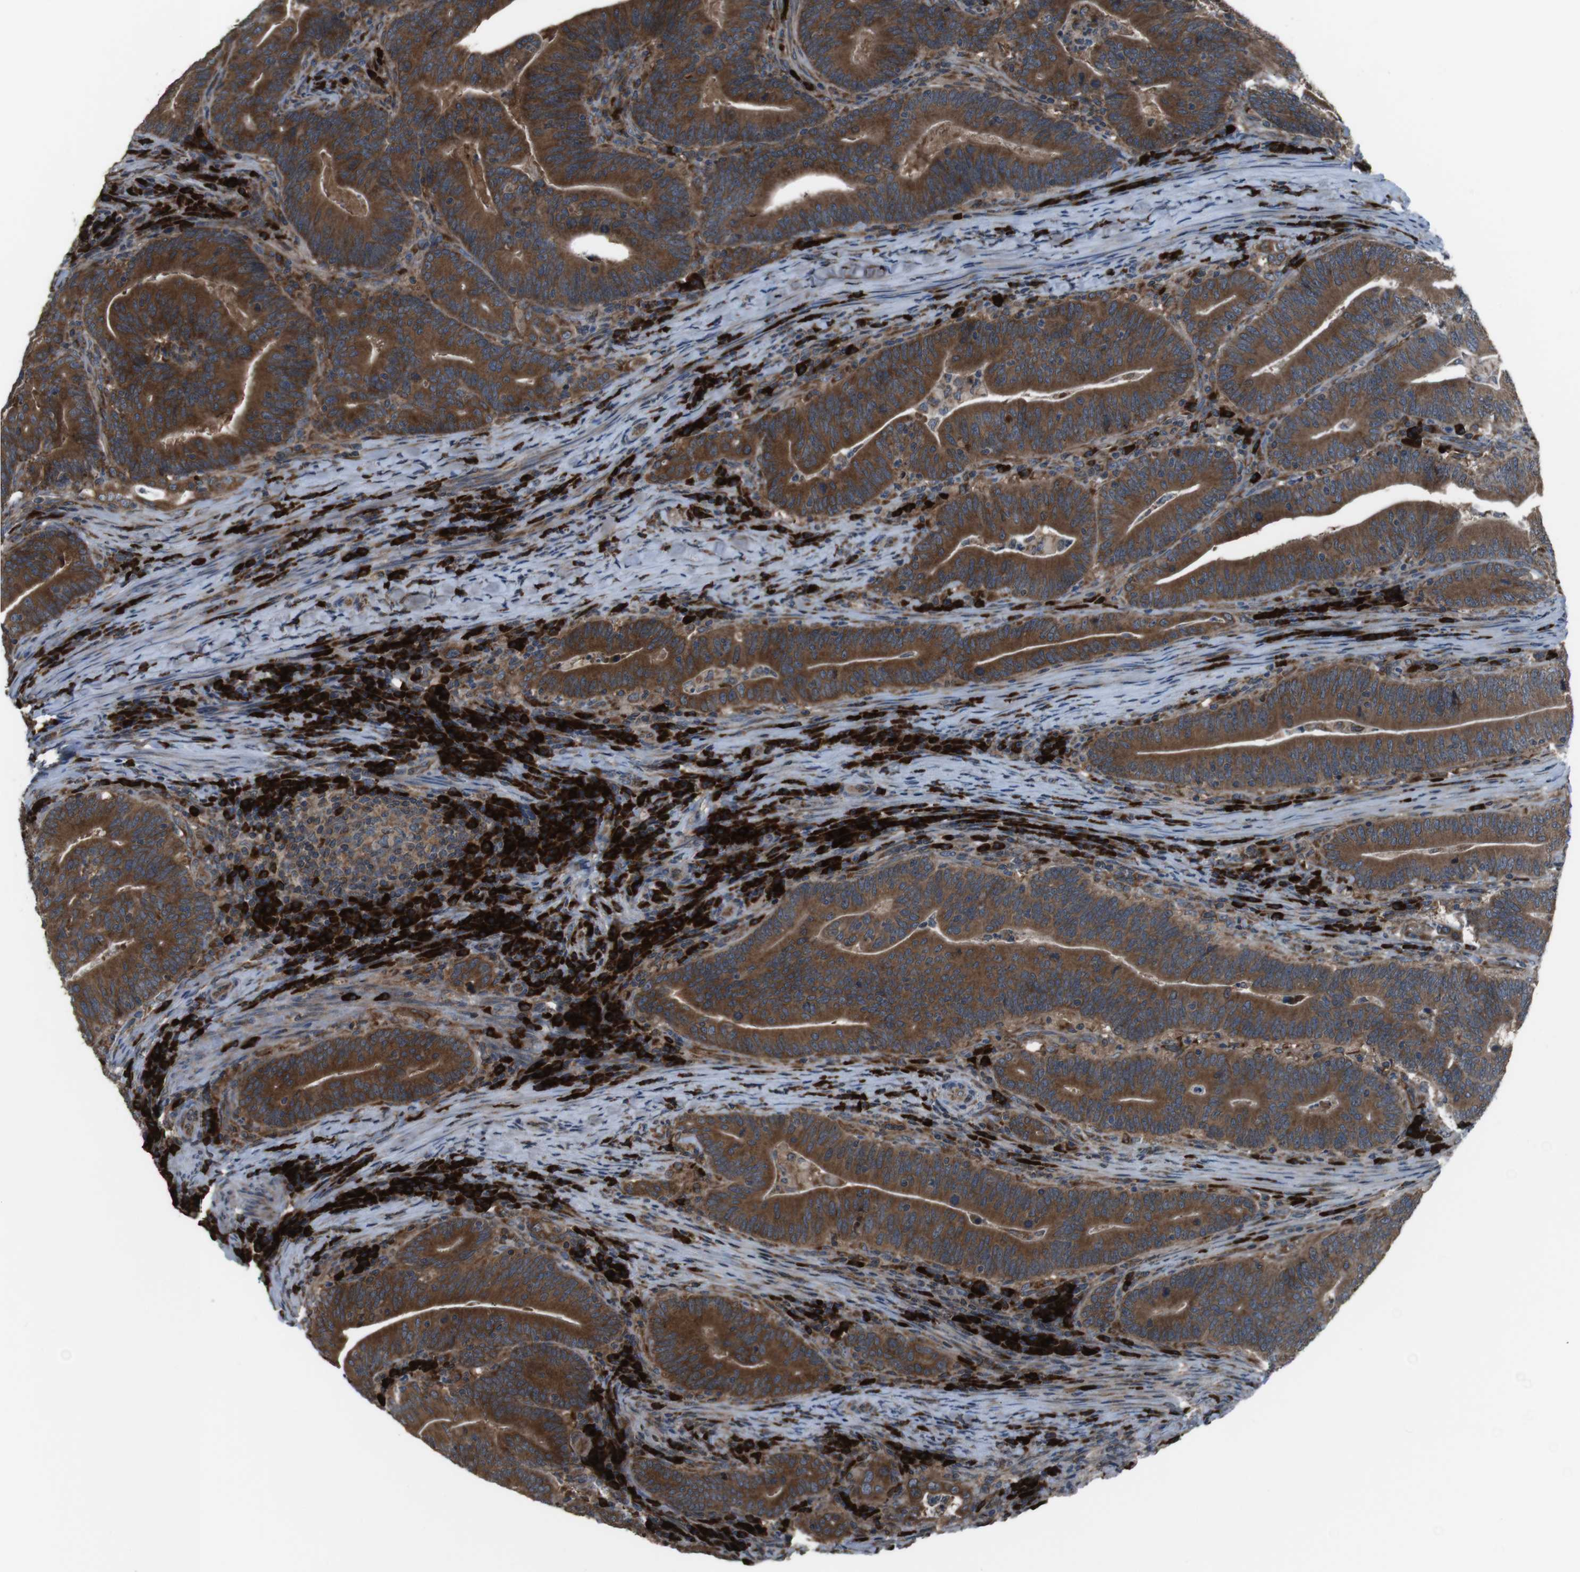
{"staining": {"intensity": "strong", "quantity": ">75%", "location": "cytoplasmic/membranous"}, "tissue": "colorectal cancer", "cell_type": "Tumor cells", "image_type": "cancer", "snomed": [{"axis": "morphology", "description": "Normal tissue, NOS"}, {"axis": "morphology", "description": "Adenocarcinoma, NOS"}, {"axis": "topography", "description": "Colon"}], "caption": "Immunohistochemistry (IHC) photomicrograph of neoplastic tissue: colorectal cancer stained using immunohistochemistry (IHC) reveals high levels of strong protein expression localized specifically in the cytoplasmic/membranous of tumor cells, appearing as a cytoplasmic/membranous brown color.", "gene": "SSR3", "patient": {"sex": "female", "age": 66}}